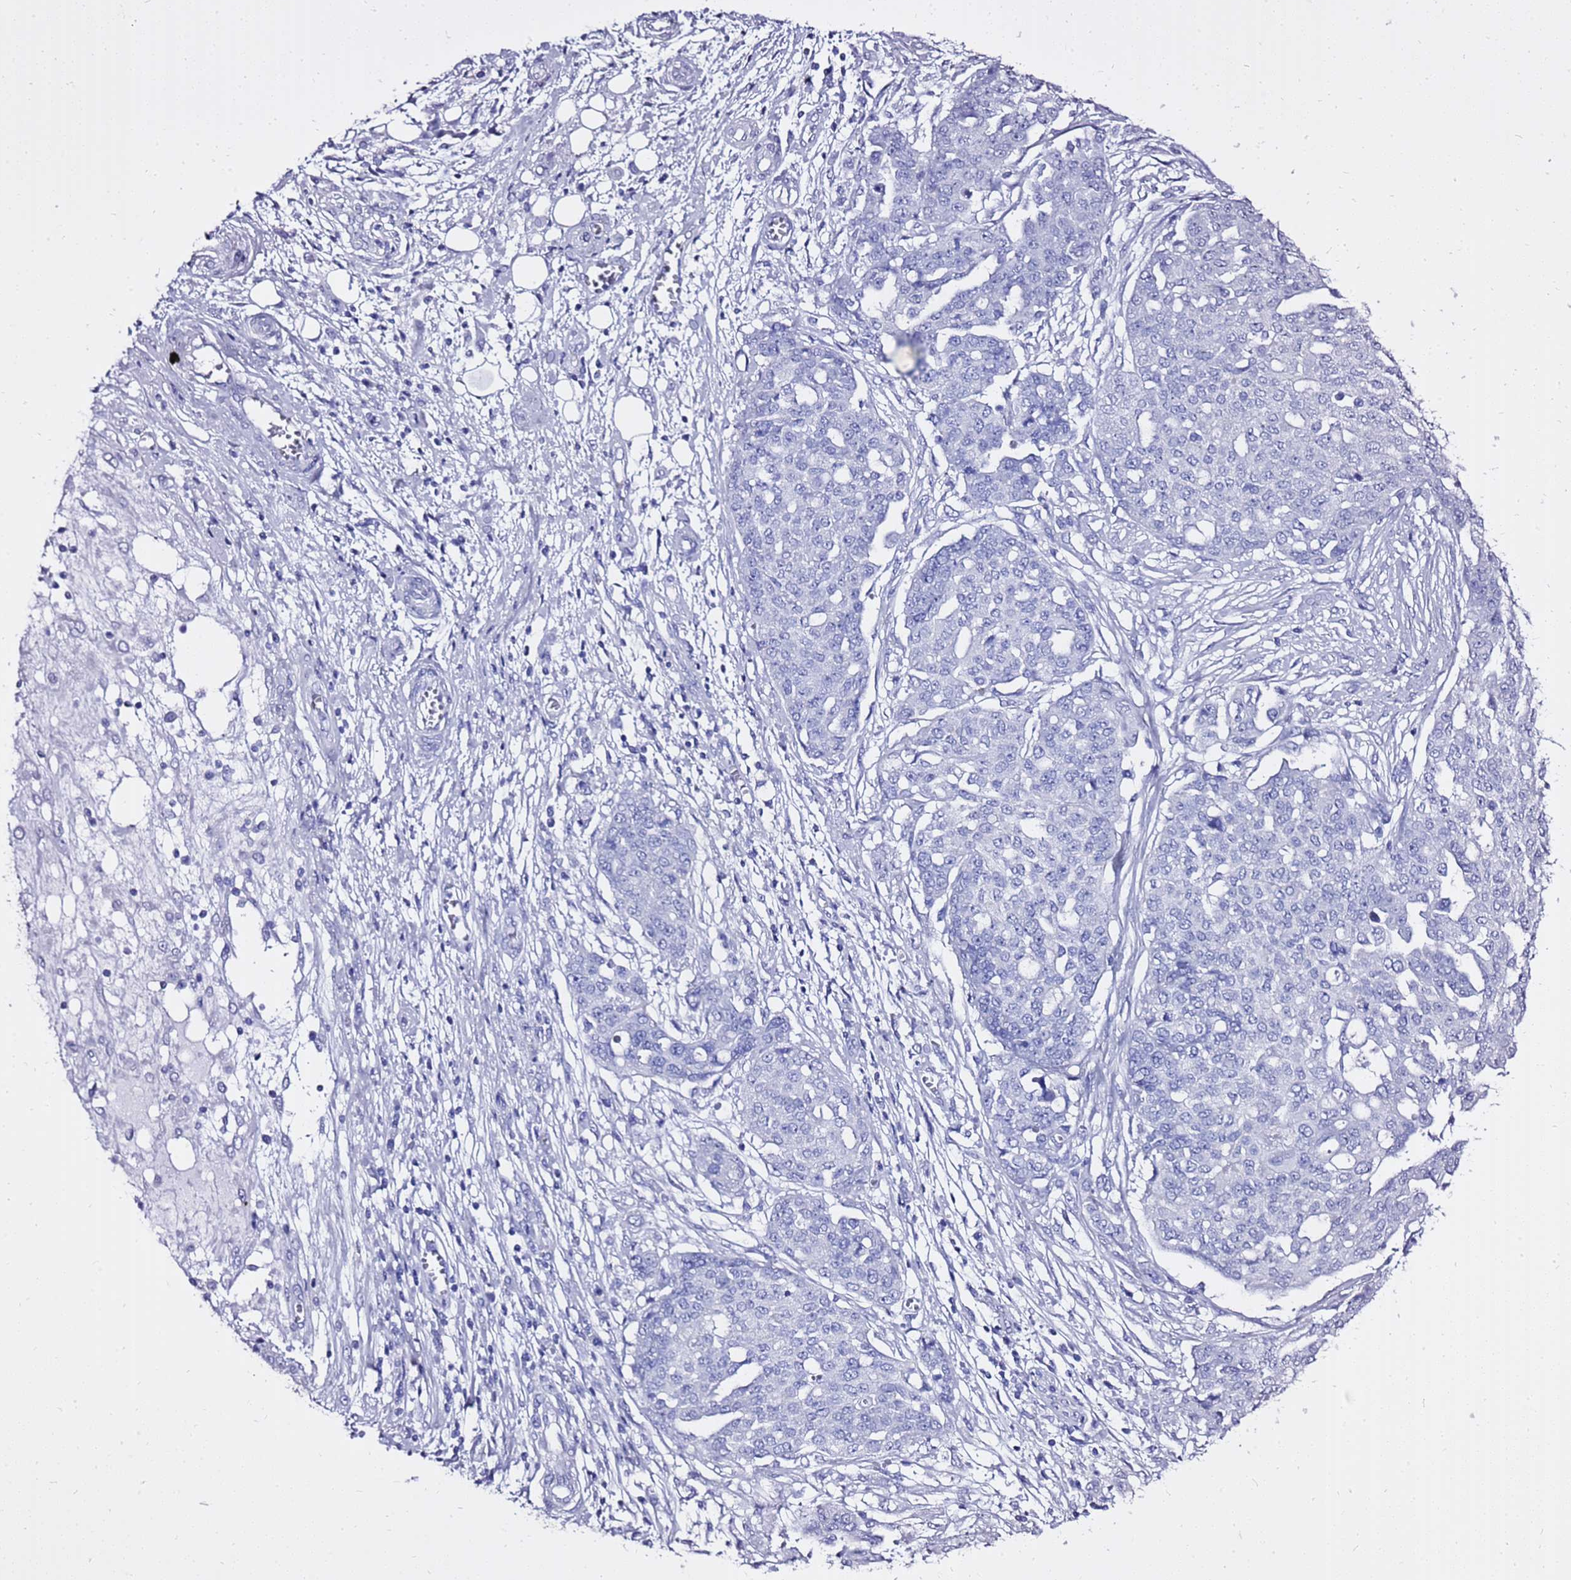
{"staining": {"intensity": "negative", "quantity": "none", "location": "none"}, "tissue": "ovarian cancer", "cell_type": "Tumor cells", "image_type": "cancer", "snomed": [{"axis": "morphology", "description": "Cystadenocarcinoma, serous, NOS"}, {"axis": "topography", "description": "Soft tissue"}, {"axis": "topography", "description": "Ovary"}], "caption": "An IHC histopathology image of serous cystadenocarcinoma (ovarian) is shown. There is no staining in tumor cells of serous cystadenocarcinoma (ovarian).", "gene": "LIPF", "patient": {"sex": "female", "age": 57}}